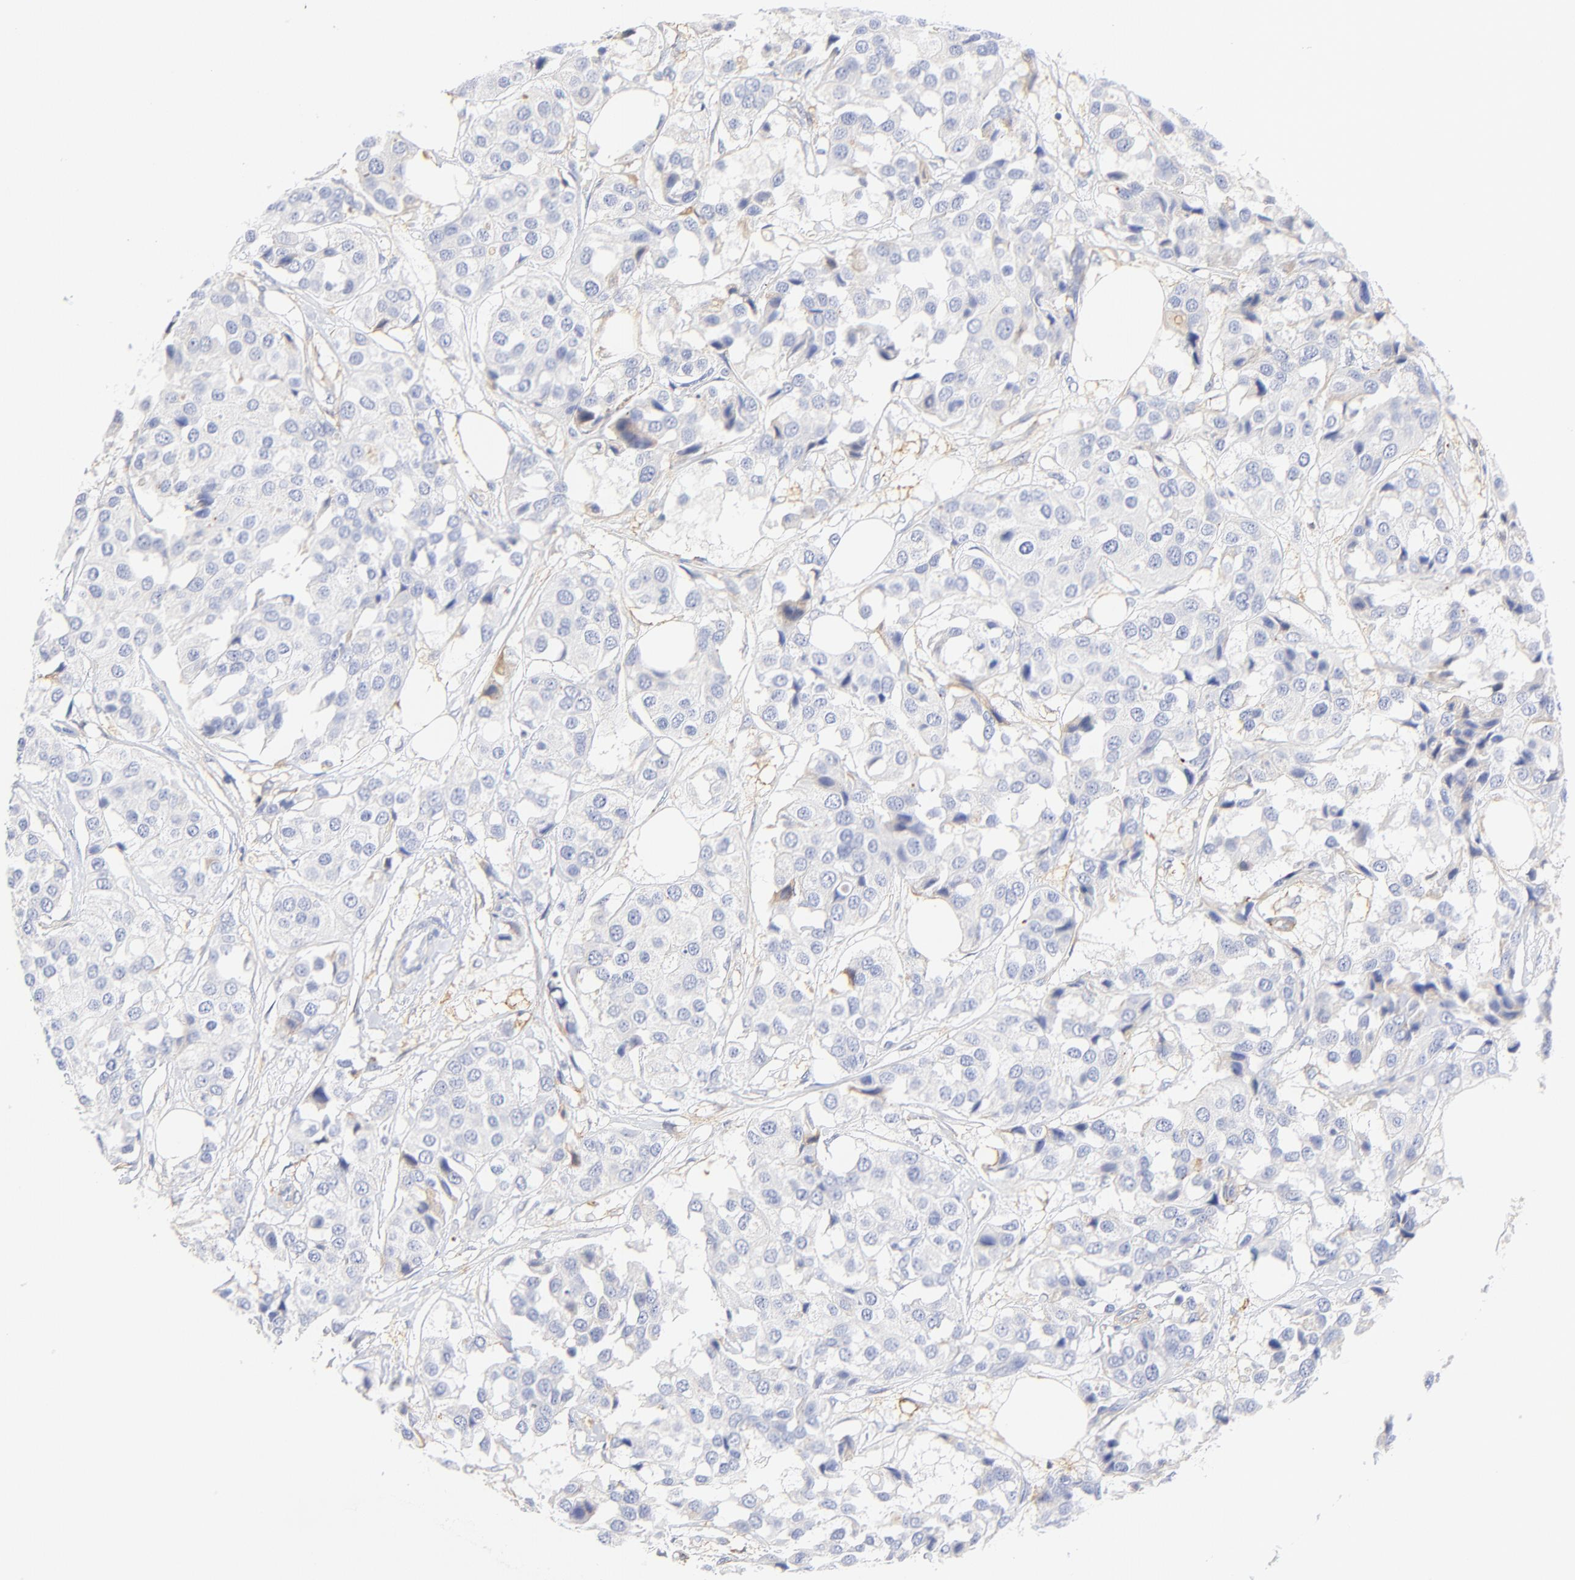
{"staining": {"intensity": "negative", "quantity": "none", "location": "none"}, "tissue": "breast cancer", "cell_type": "Tumor cells", "image_type": "cancer", "snomed": [{"axis": "morphology", "description": "Duct carcinoma"}, {"axis": "topography", "description": "Breast"}], "caption": "Immunohistochemistry image of intraductal carcinoma (breast) stained for a protein (brown), which displays no staining in tumor cells.", "gene": "MDGA2", "patient": {"sex": "female", "age": 80}}